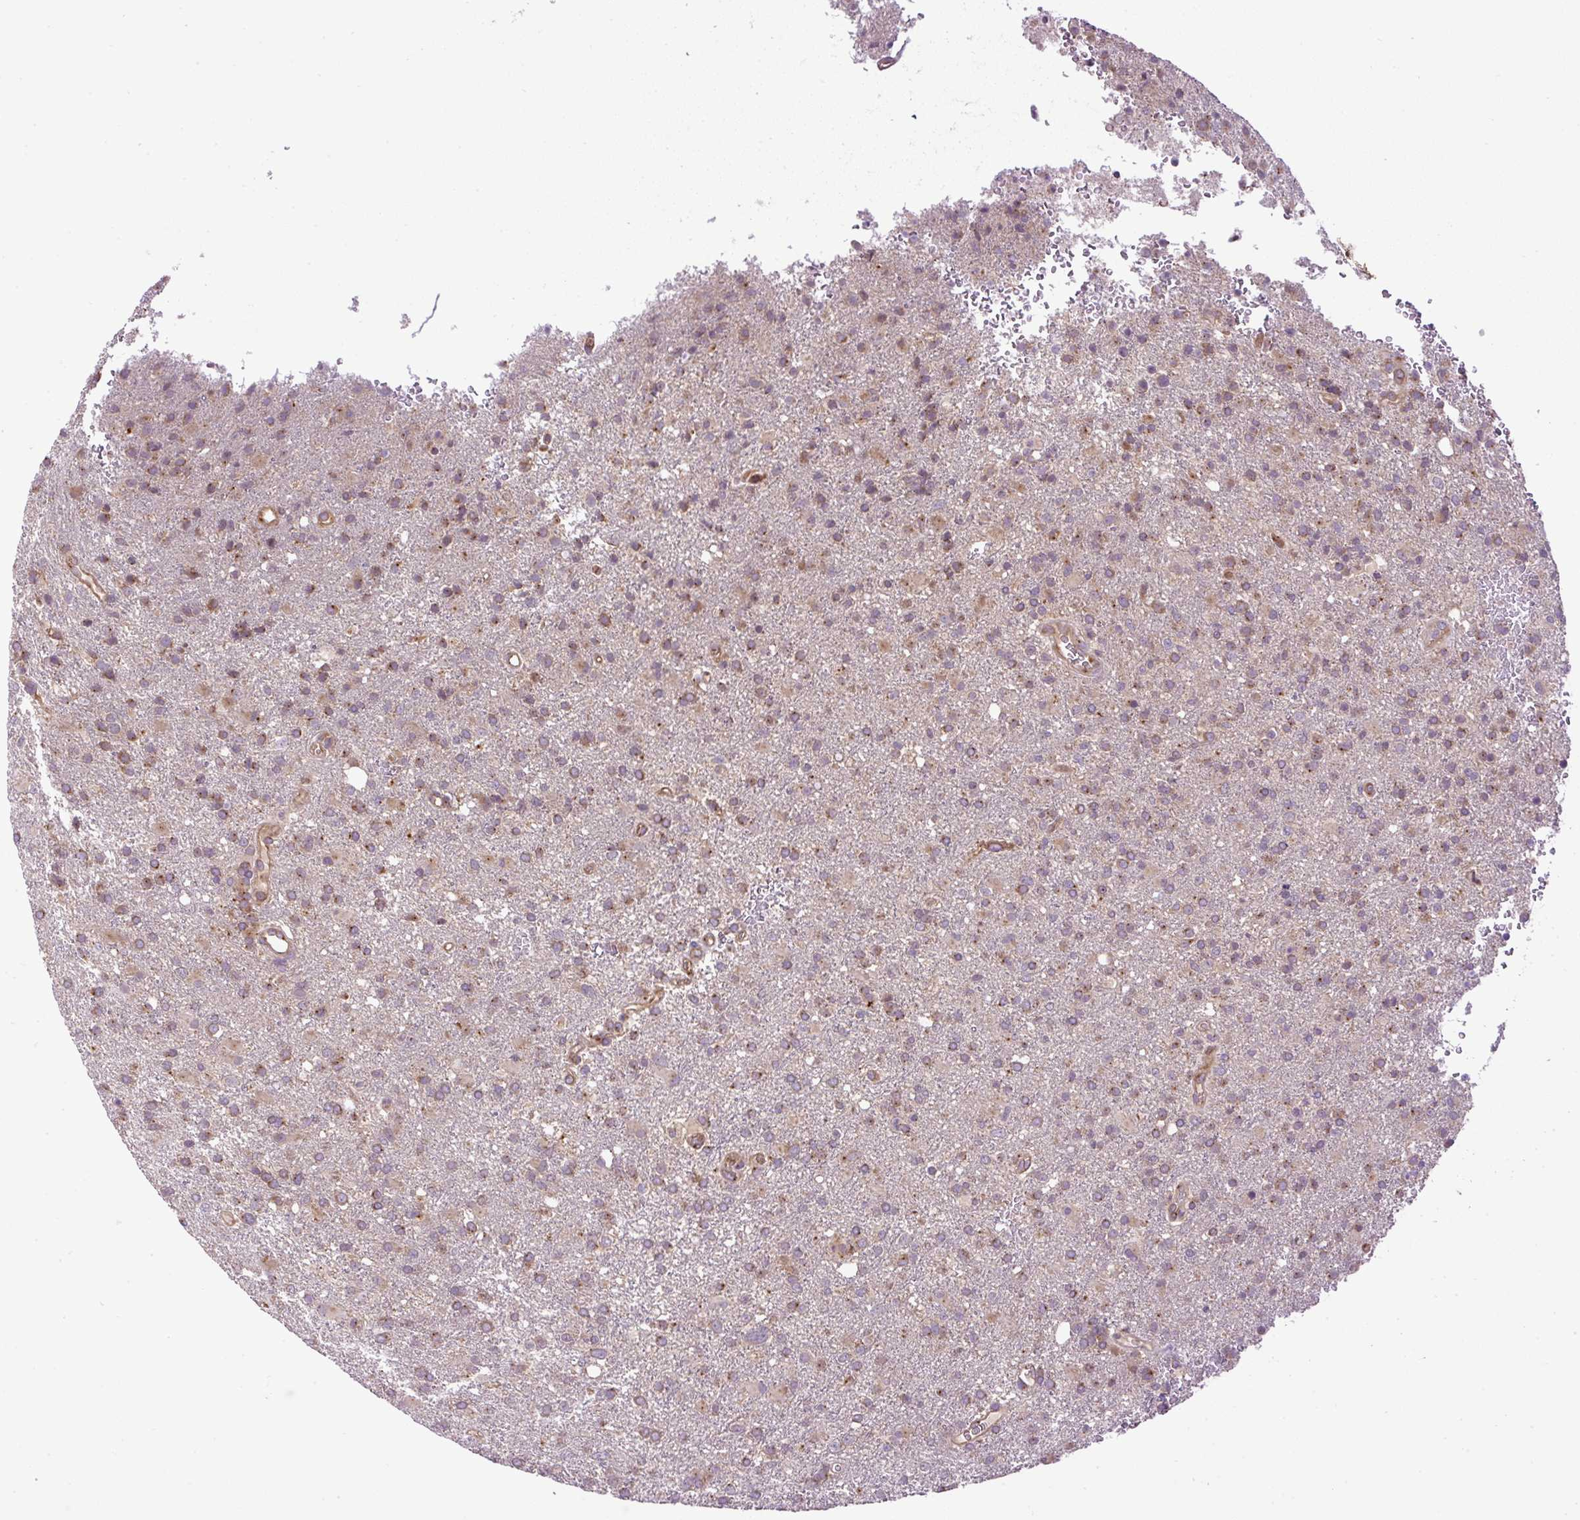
{"staining": {"intensity": "moderate", "quantity": ">75%", "location": "cytoplasmic/membranous"}, "tissue": "glioma", "cell_type": "Tumor cells", "image_type": "cancer", "snomed": [{"axis": "morphology", "description": "Glioma, malignant, High grade"}, {"axis": "topography", "description": "Brain"}], "caption": "IHC staining of glioma, which displays medium levels of moderate cytoplasmic/membranous positivity in about >75% of tumor cells indicating moderate cytoplasmic/membranous protein positivity. The staining was performed using DAB (3,3'-diaminobenzidine) (brown) for protein detection and nuclei were counterstained in hematoxylin (blue).", "gene": "ZNF547", "patient": {"sex": "female", "age": 74}}